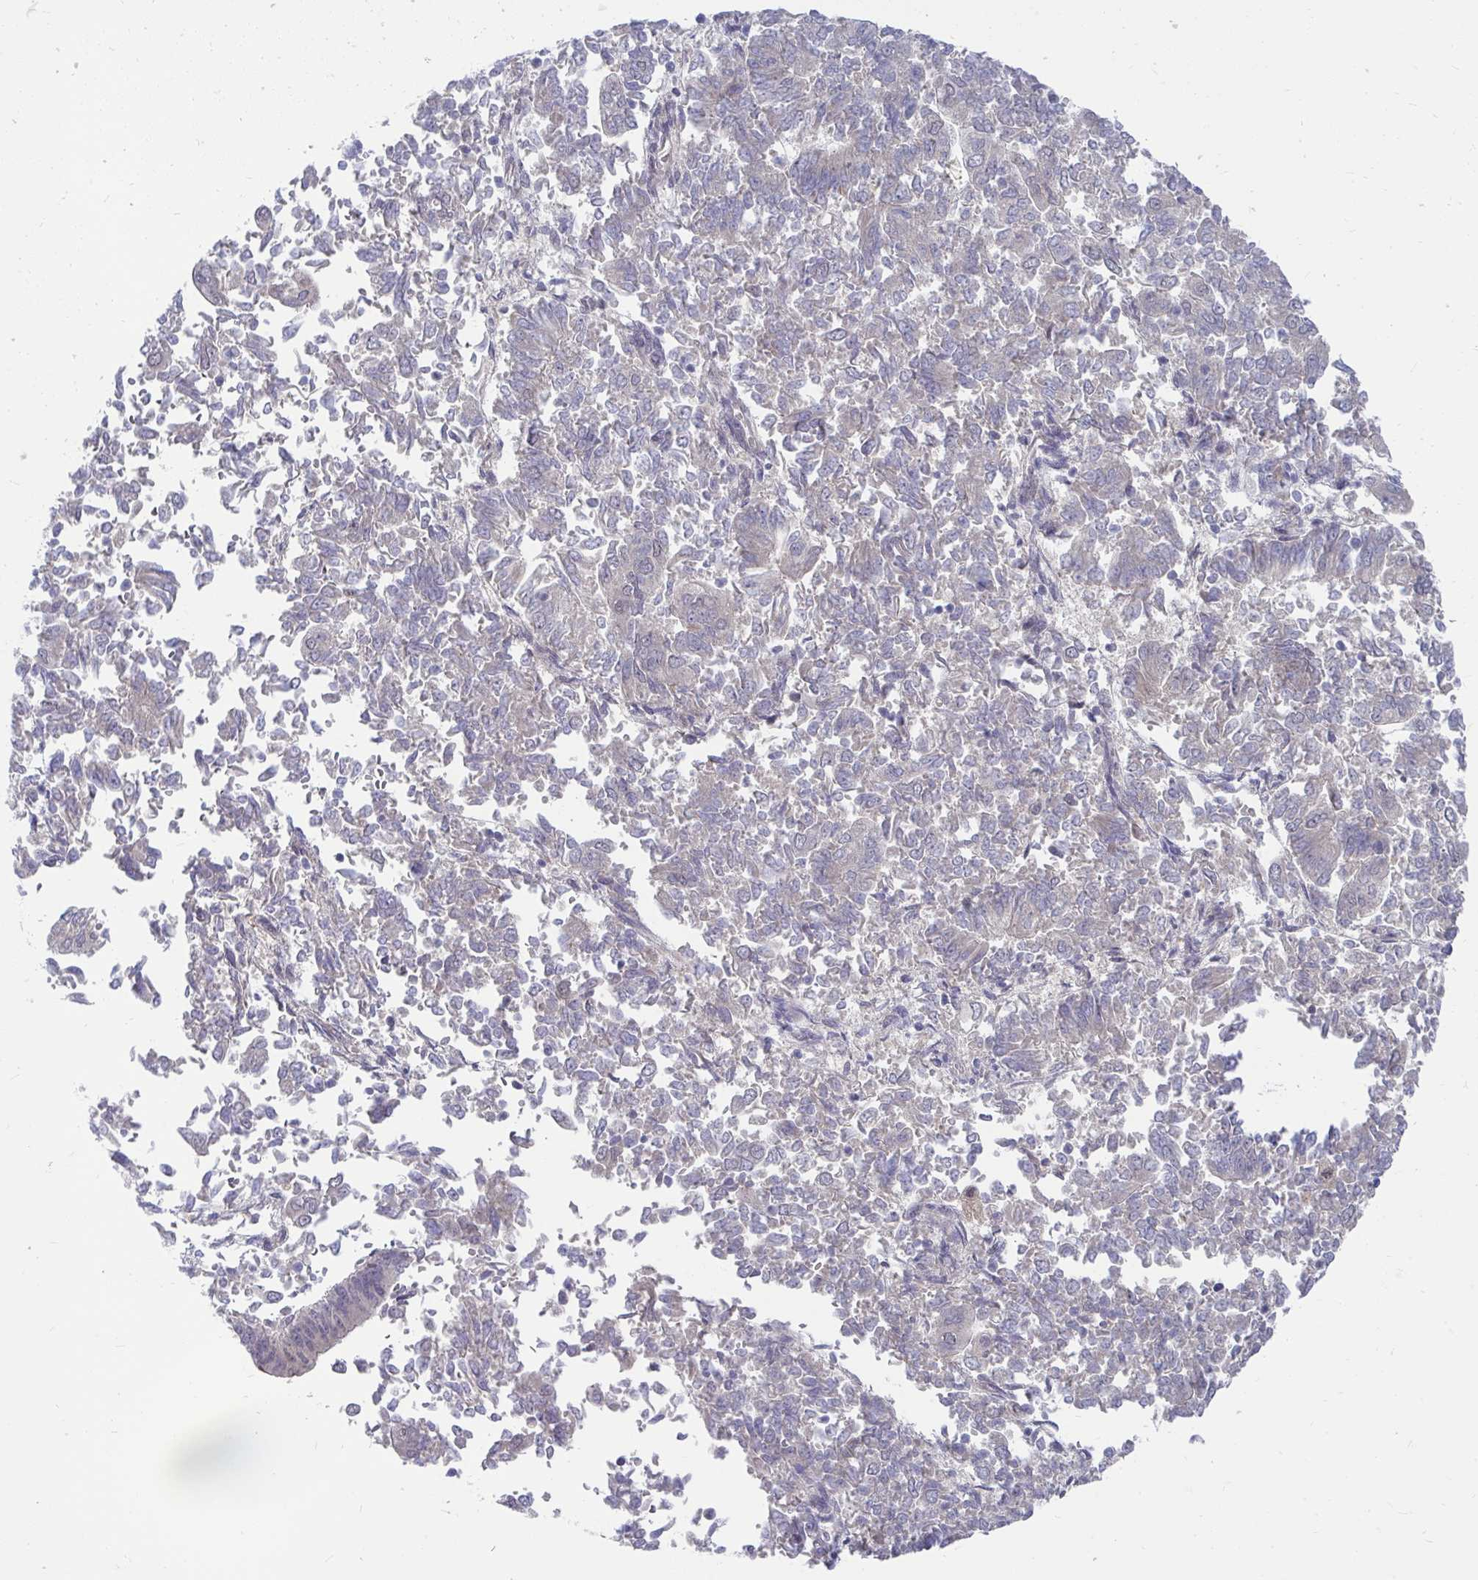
{"staining": {"intensity": "negative", "quantity": "none", "location": "none"}, "tissue": "endometrial cancer", "cell_type": "Tumor cells", "image_type": "cancer", "snomed": [{"axis": "morphology", "description": "Adenocarcinoma, NOS"}, {"axis": "topography", "description": "Endometrium"}], "caption": "Tumor cells show no significant protein positivity in endometrial cancer (adenocarcinoma). (DAB IHC visualized using brightfield microscopy, high magnification).", "gene": "MROH8", "patient": {"sex": "female", "age": 65}}